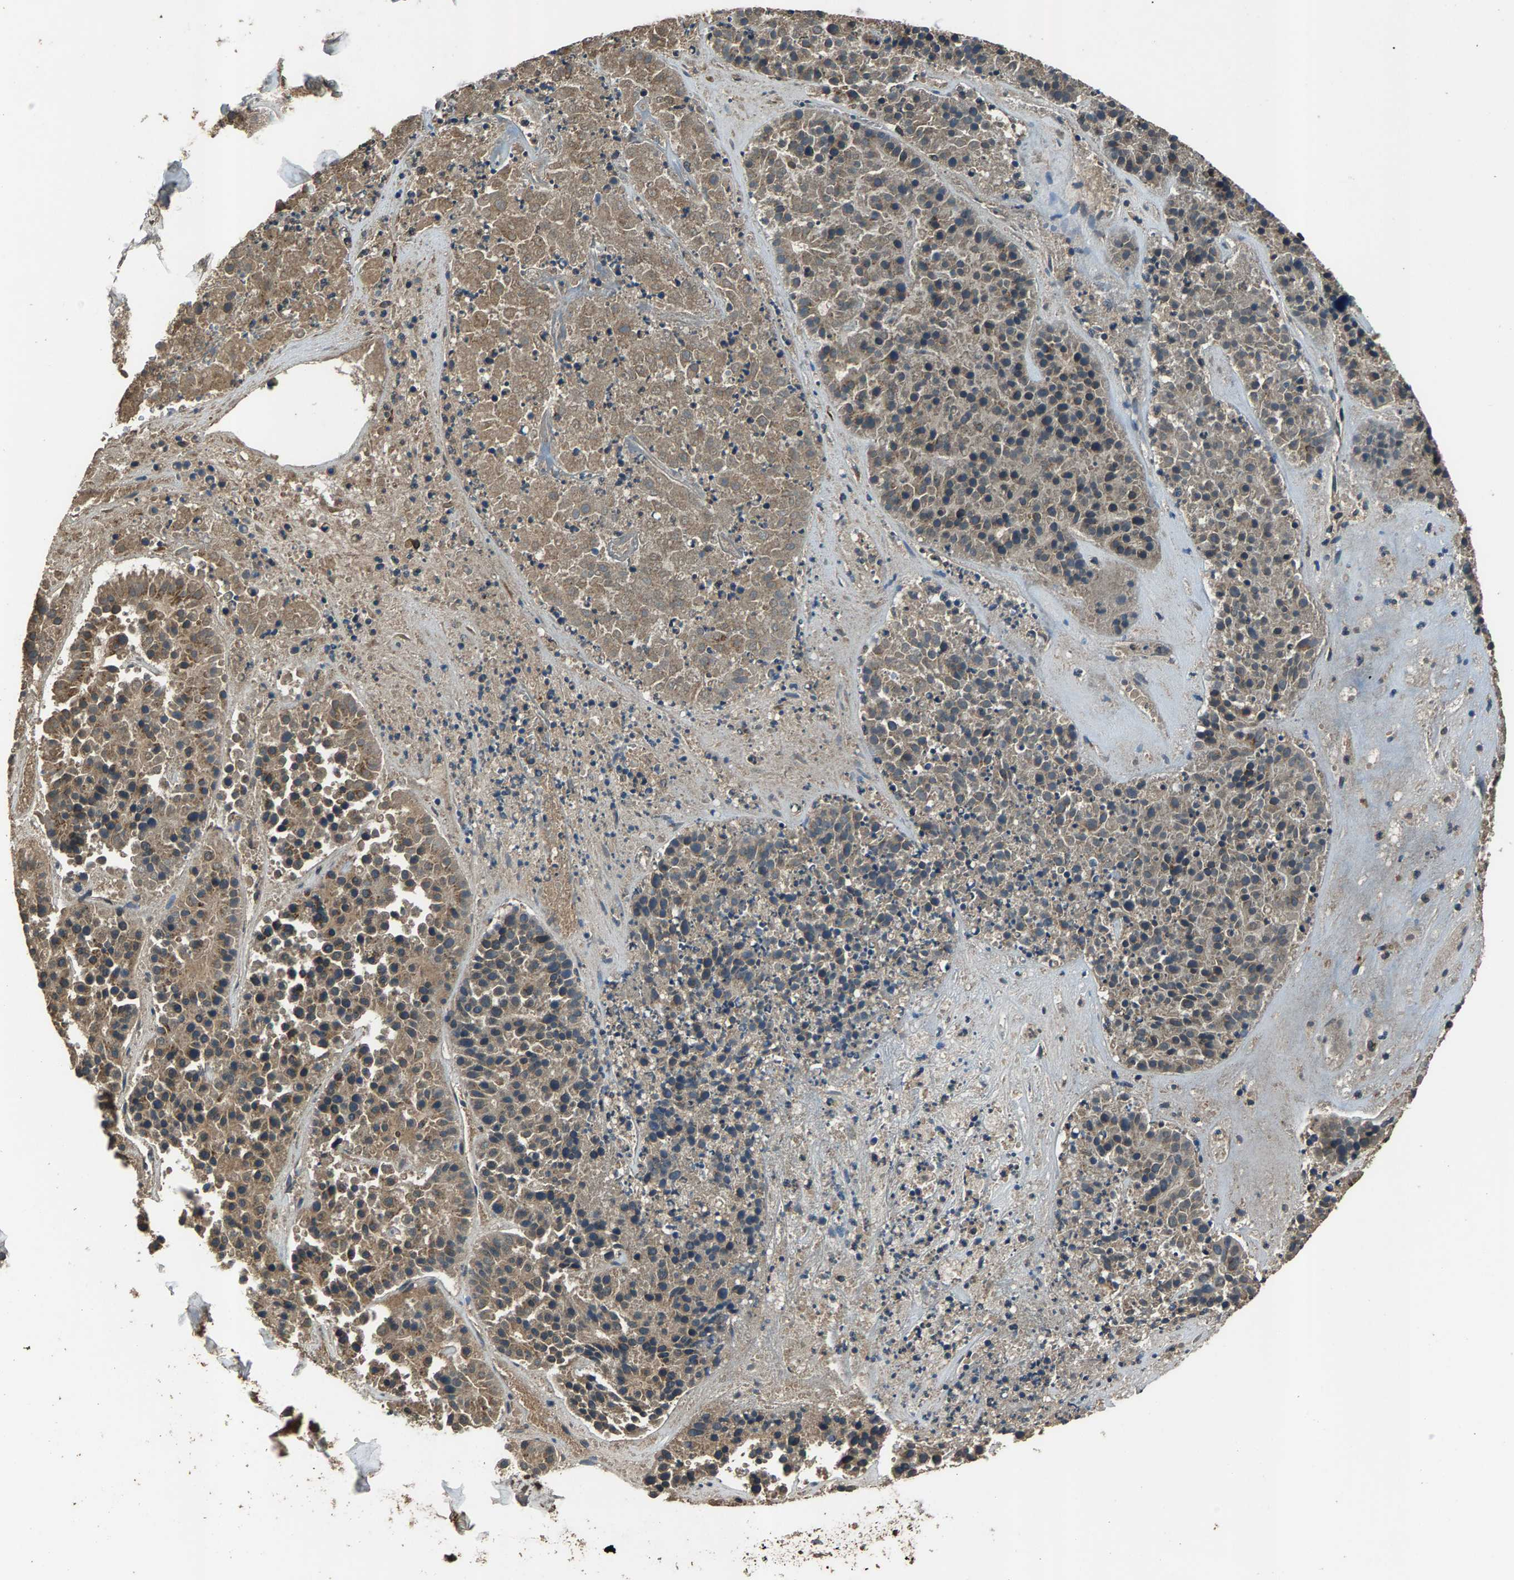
{"staining": {"intensity": "moderate", "quantity": ">75%", "location": "cytoplasmic/membranous"}, "tissue": "pancreatic cancer", "cell_type": "Tumor cells", "image_type": "cancer", "snomed": [{"axis": "morphology", "description": "Adenocarcinoma, NOS"}, {"axis": "topography", "description": "Pancreas"}], "caption": "Brown immunohistochemical staining in human pancreatic cancer (adenocarcinoma) demonstrates moderate cytoplasmic/membranous staining in approximately >75% of tumor cells. Immunohistochemistry (ihc) stains the protein in brown and the nuclei are stained blue.", "gene": "SLC38A10", "patient": {"sex": "male", "age": 50}}